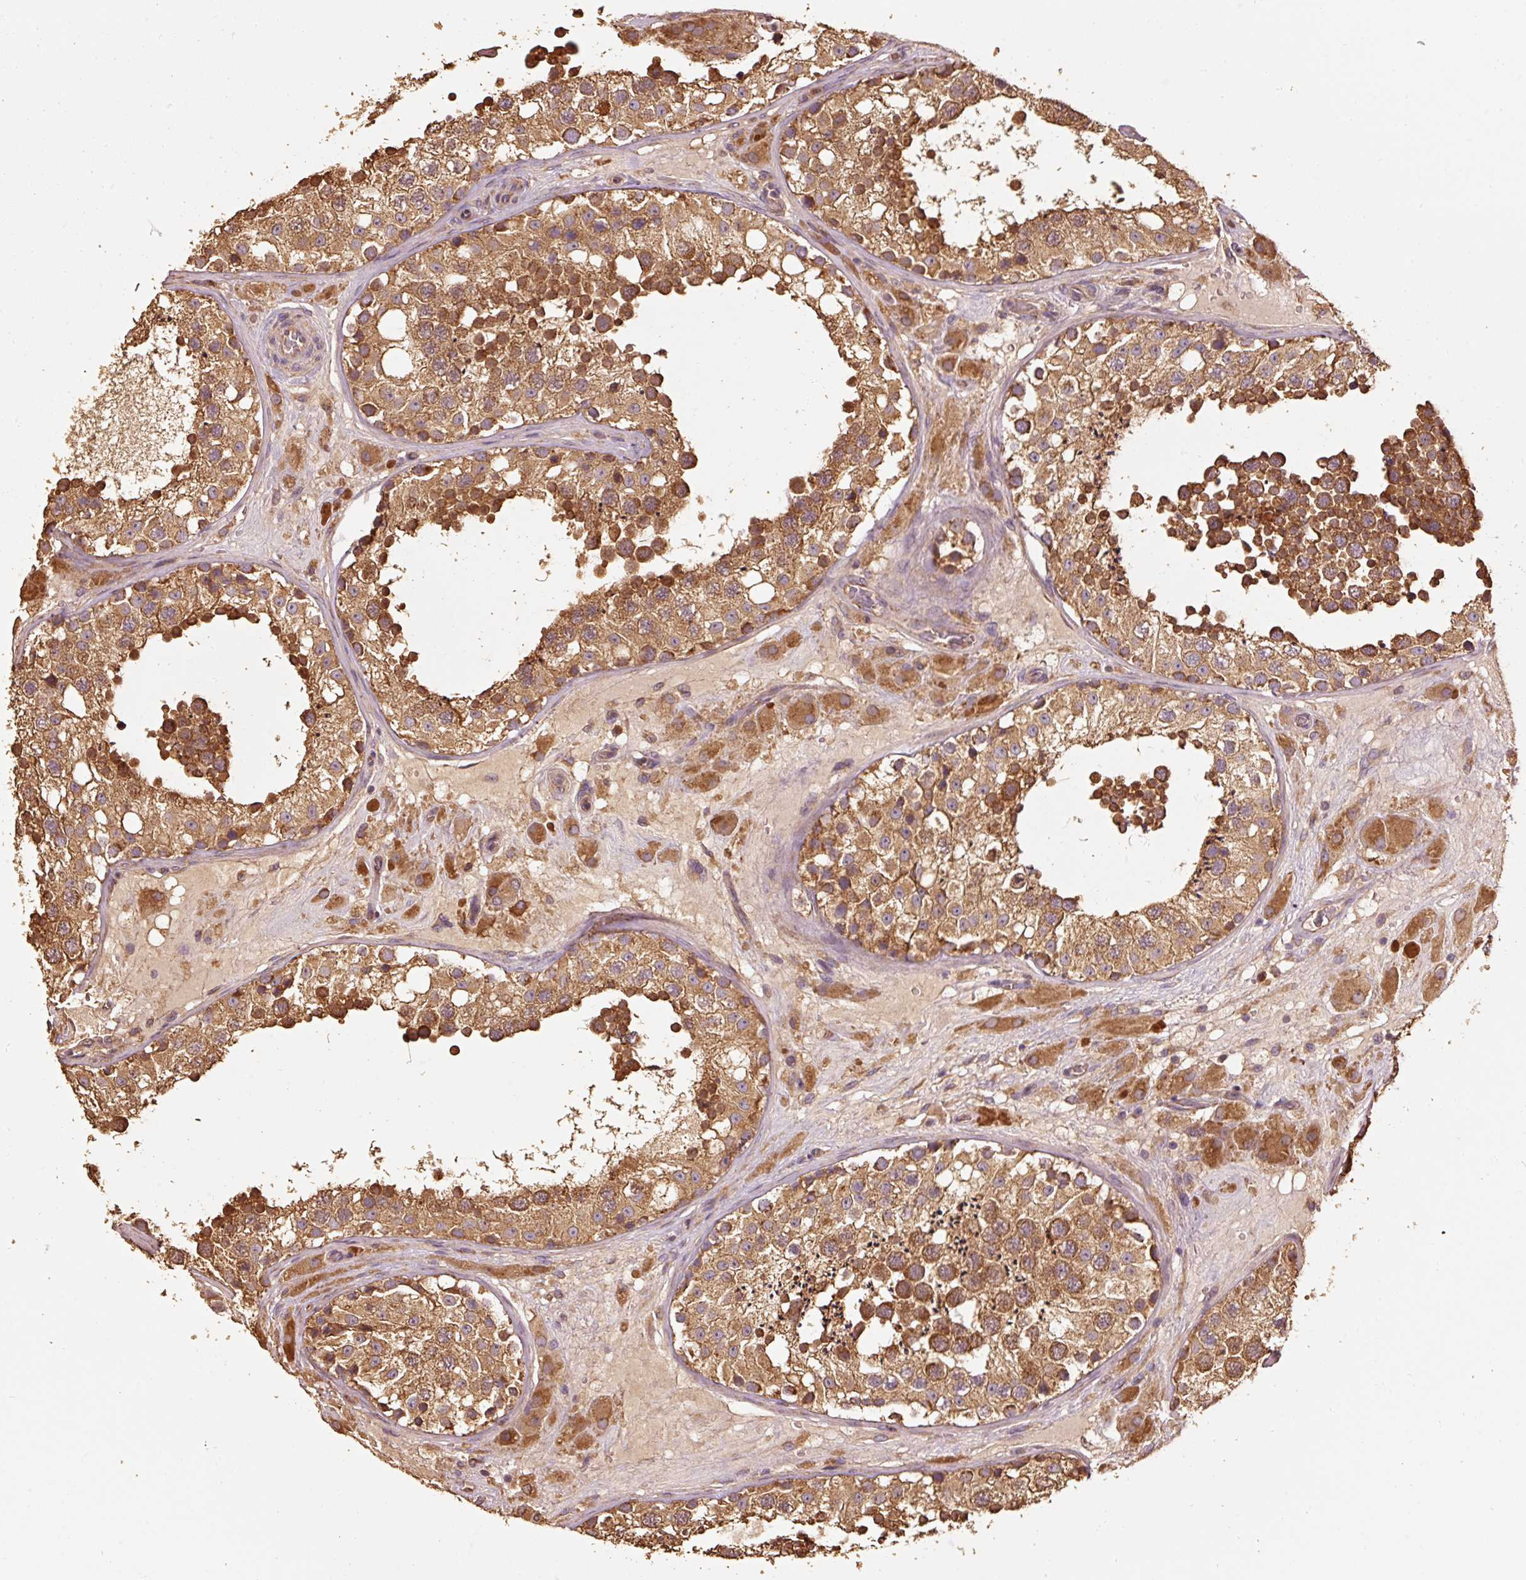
{"staining": {"intensity": "strong", "quantity": ">75%", "location": "cytoplasmic/membranous"}, "tissue": "testis", "cell_type": "Cells in seminiferous ducts", "image_type": "normal", "snomed": [{"axis": "morphology", "description": "Normal tissue, NOS"}, {"axis": "topography", "description": "Testis"}], "caption": "This image reveals unremarkable testis stained with immunohistochemistry (IHC) to label a protein in brown. The cytoplasmic/membranous of cells in seminiferous ducts show strong positivity for the protein. Nuclei are counter-stained blue.", "gene": "EFHC1", "patient": {"sex": "male", "age": 26}}